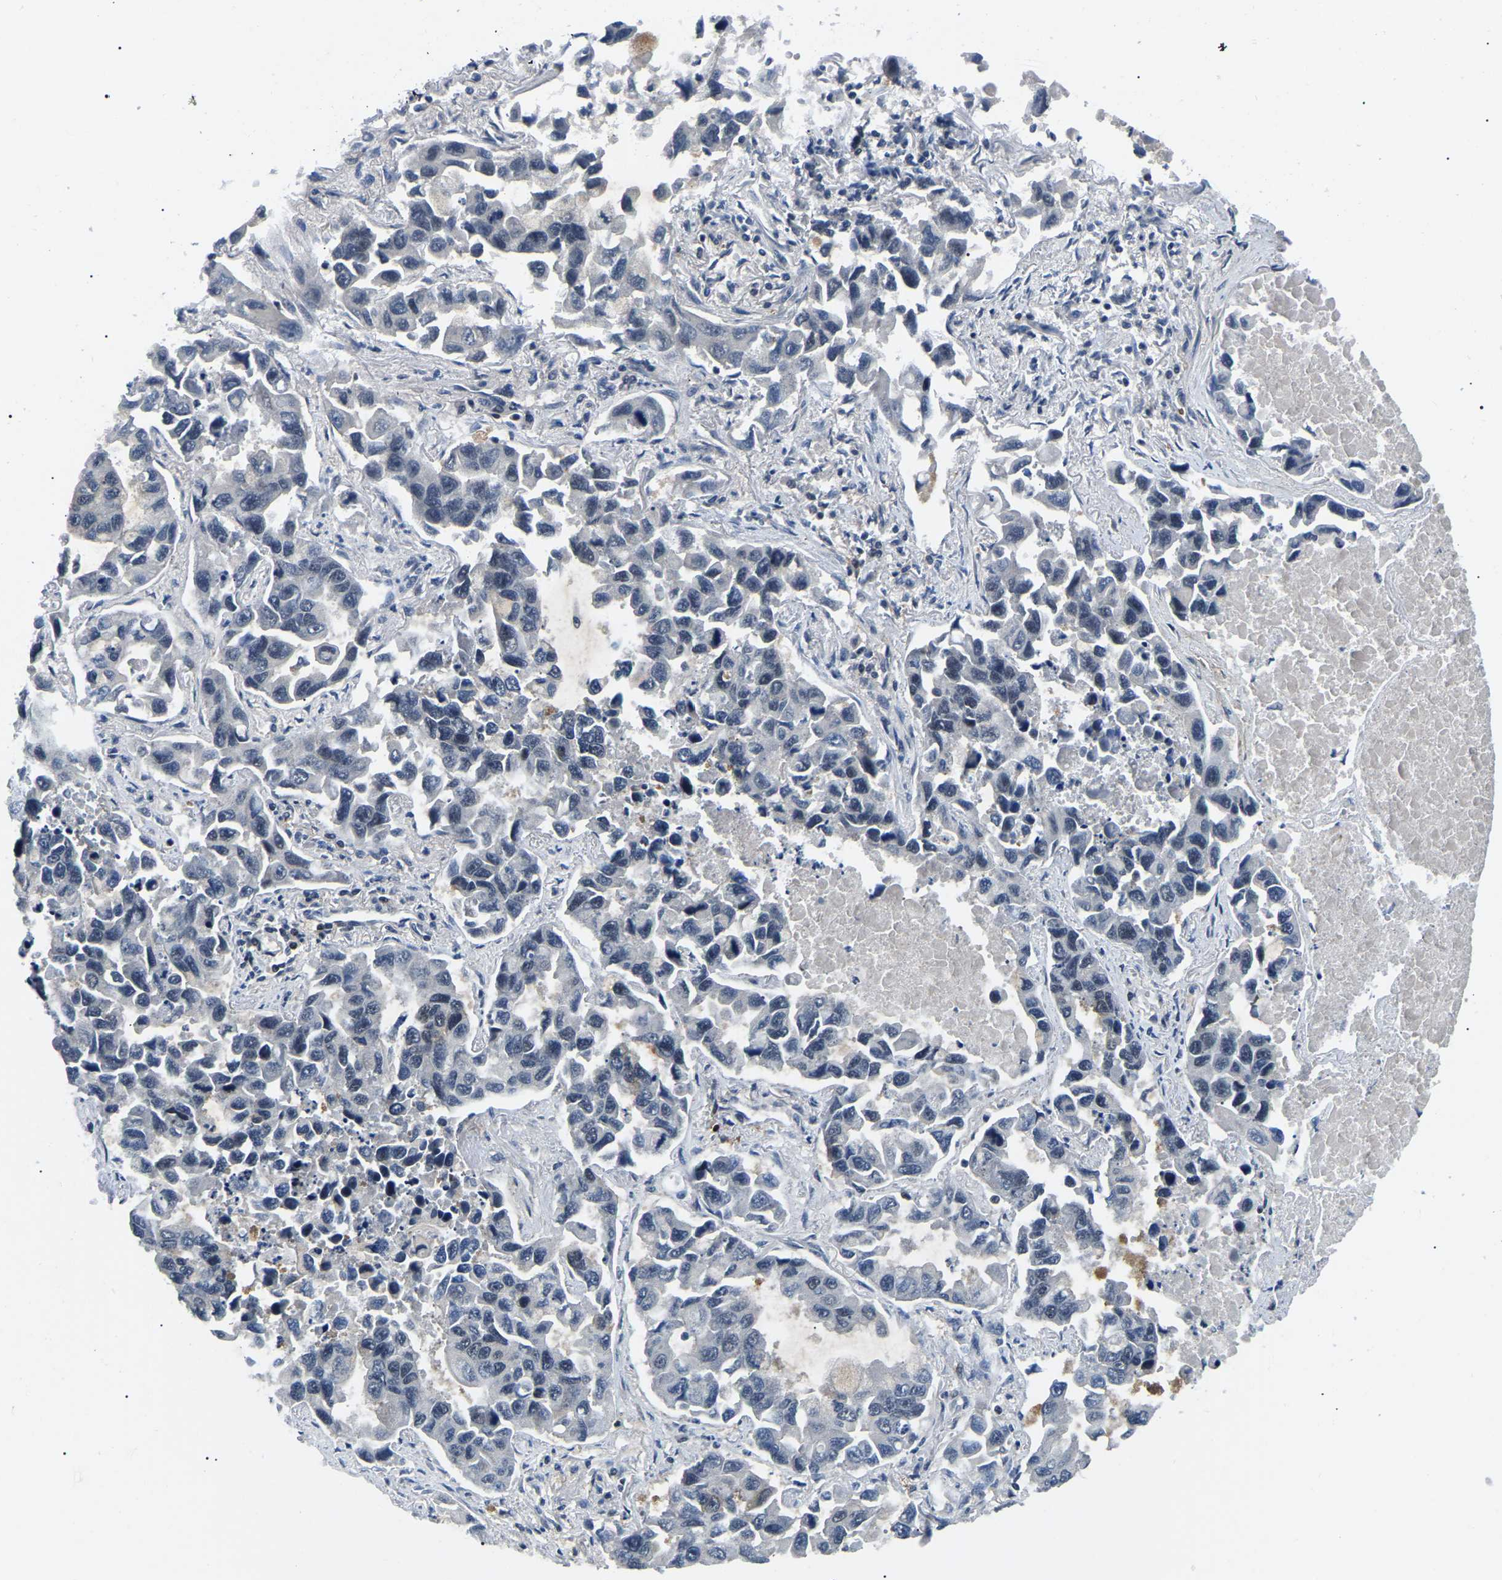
{"staining": {"intensity": "negative", "quantity": "none", "location": "none"}, "tissue": "lung cancer", "cell_type": "Tumor cells", "image_type": "cancer", "snomed": [{"axis": "morphology", "description": "Adenocarcinoma, NOS"}, {"axis": "topography", "description": "Lung"}], "caption": "IHC histopathology image of human lung cancer stained for a protein (brown), which exhibits no expression in tumor cells.", "gene": "RRP1B", "patient": {"sex": "male", "age": 64}}